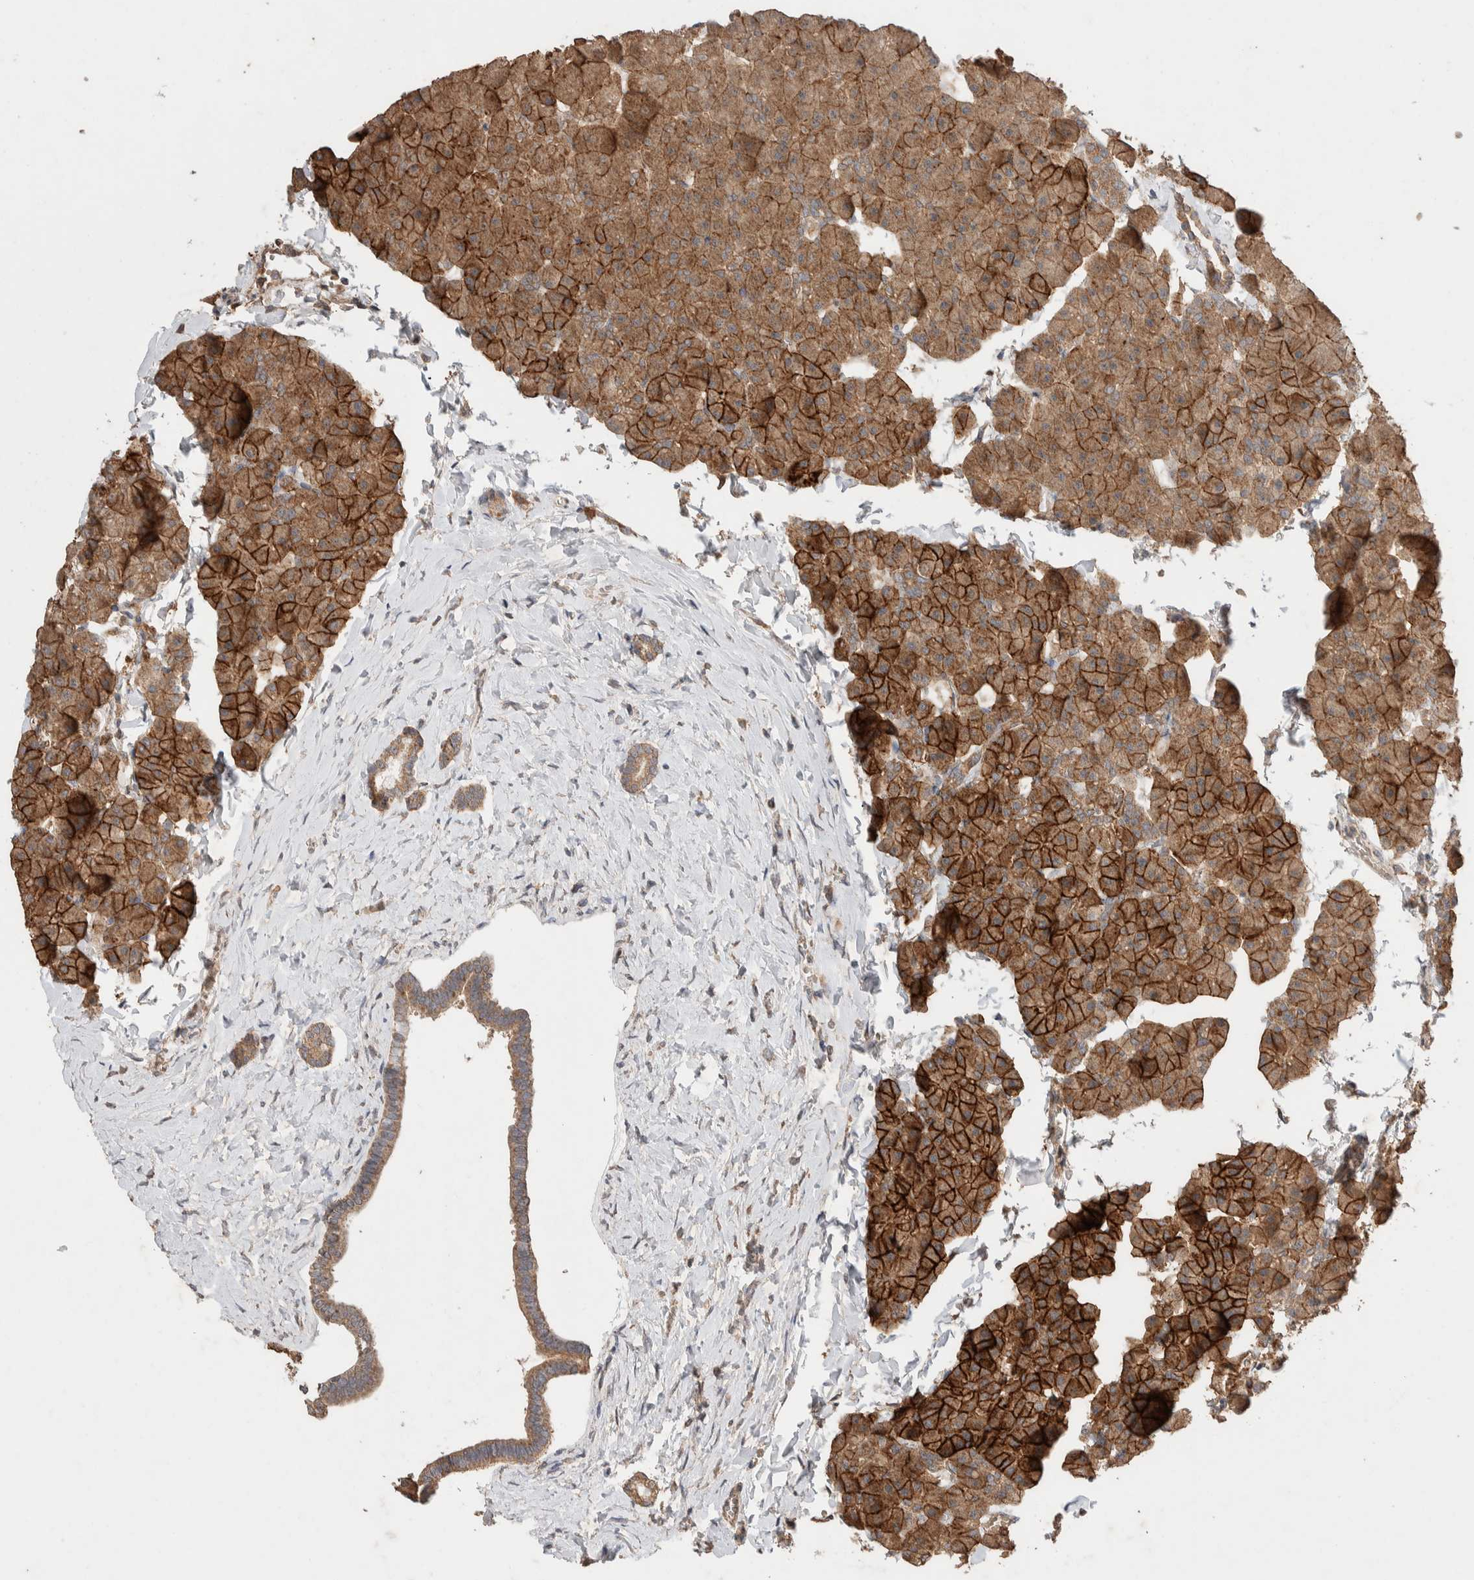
{"staining": {"intensity": "moderate", "quantity": ">75%", "location": "cytoplasmic/membranous"}, "tissue": "pancreas", "cell_type": "Exocrine glandular cells", "image_type": "normal", "snomed": [{"axis": "morphology", "description": "Normal tissue, NOS"}, {"axis": "topography", "description": "Pancreas"}], "caption": "High-power microscopy captured an IHC histopathology image of normal pancreas, revealing moderate cytoplasmic/membranous expression in approximately >75% of exocrine glandular cells. (DAB (3,3'-diaminobenzidine) = brown stain, brightfield microscopy at high magnification).", "gene": "KCNJ5", "patient": {"sex": "male", "age": 35}}